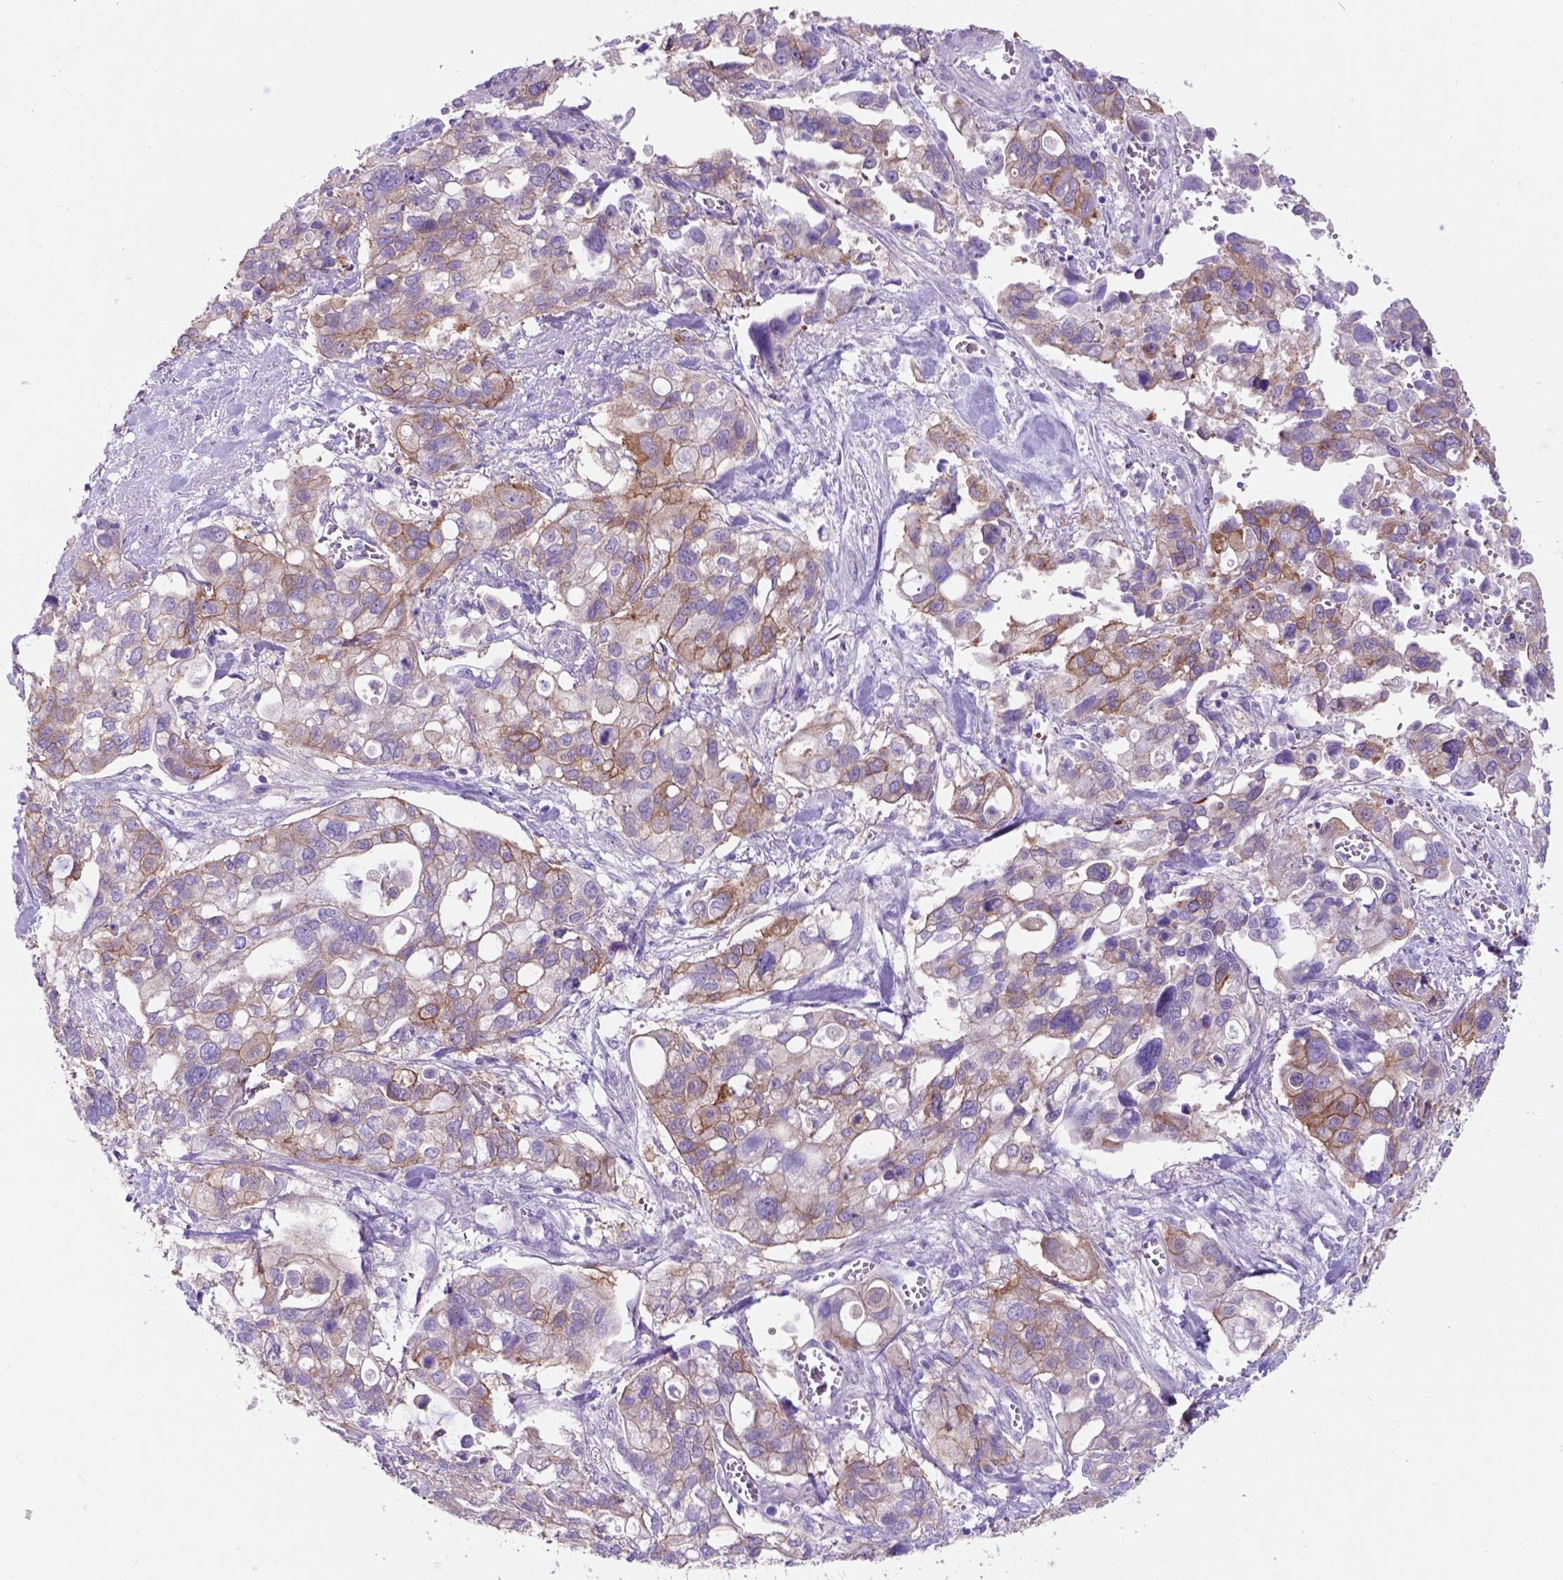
{"staining": {"intensity": "moderate", "quantity": "<25%", "location": "cytoplasmic/membranous"}, "tissue": "stomach cancer", "cell_type": "Tumor cells", "image_type": "cancer", "snomed": [{"axis": "morphology", "description": "Adenocarcinoma, NOS"}, {"axis": "topography", "description": "Stomach, upper"}], "caption": "A brown stain shows moderate cytoplasmic/membranous expression of a protein in human stomach cancer (adenocarcinoma) tumor cells.", "gene": "EGFR", "patient": {"sex": "female", "age": 81}}